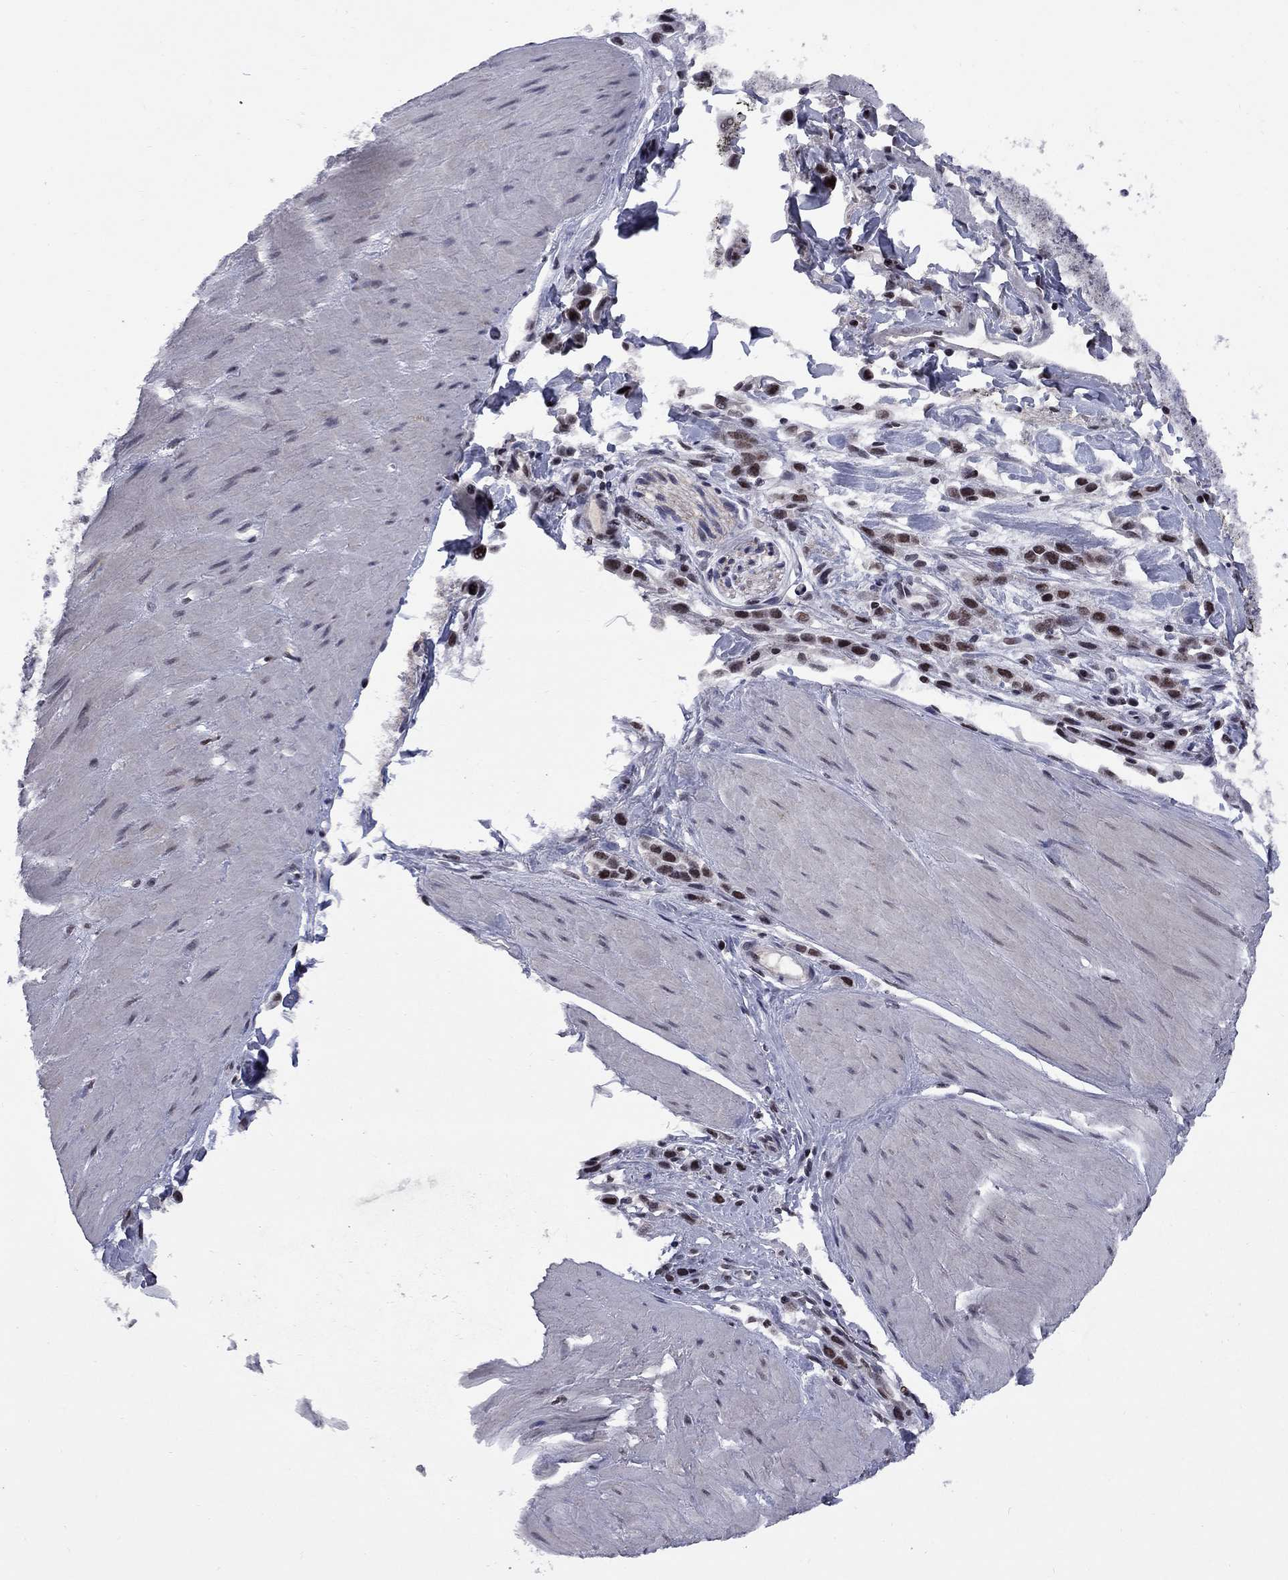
{"staining": {"intensity": "moderate", "quantity": ">75%", "location": "nuclear"}, "tissue": "stomach cancer", "cell_type": "Tumor cells", "image_type": "cancer", "snomed": [{"axis": "morphology", "description": "Adenocarcinoma, NOS"}, {"axis": "topography", "description": "Stomach"}], "caption": "IHC micrograph of human adenocarcinoma (stomach) stained for a protein (brown), which shows medium levels of moderate nuclear positivity in approximately >75% of tumor cells.", "gene": "TAF9", "patient": {"sex": "male", "age": 47}}